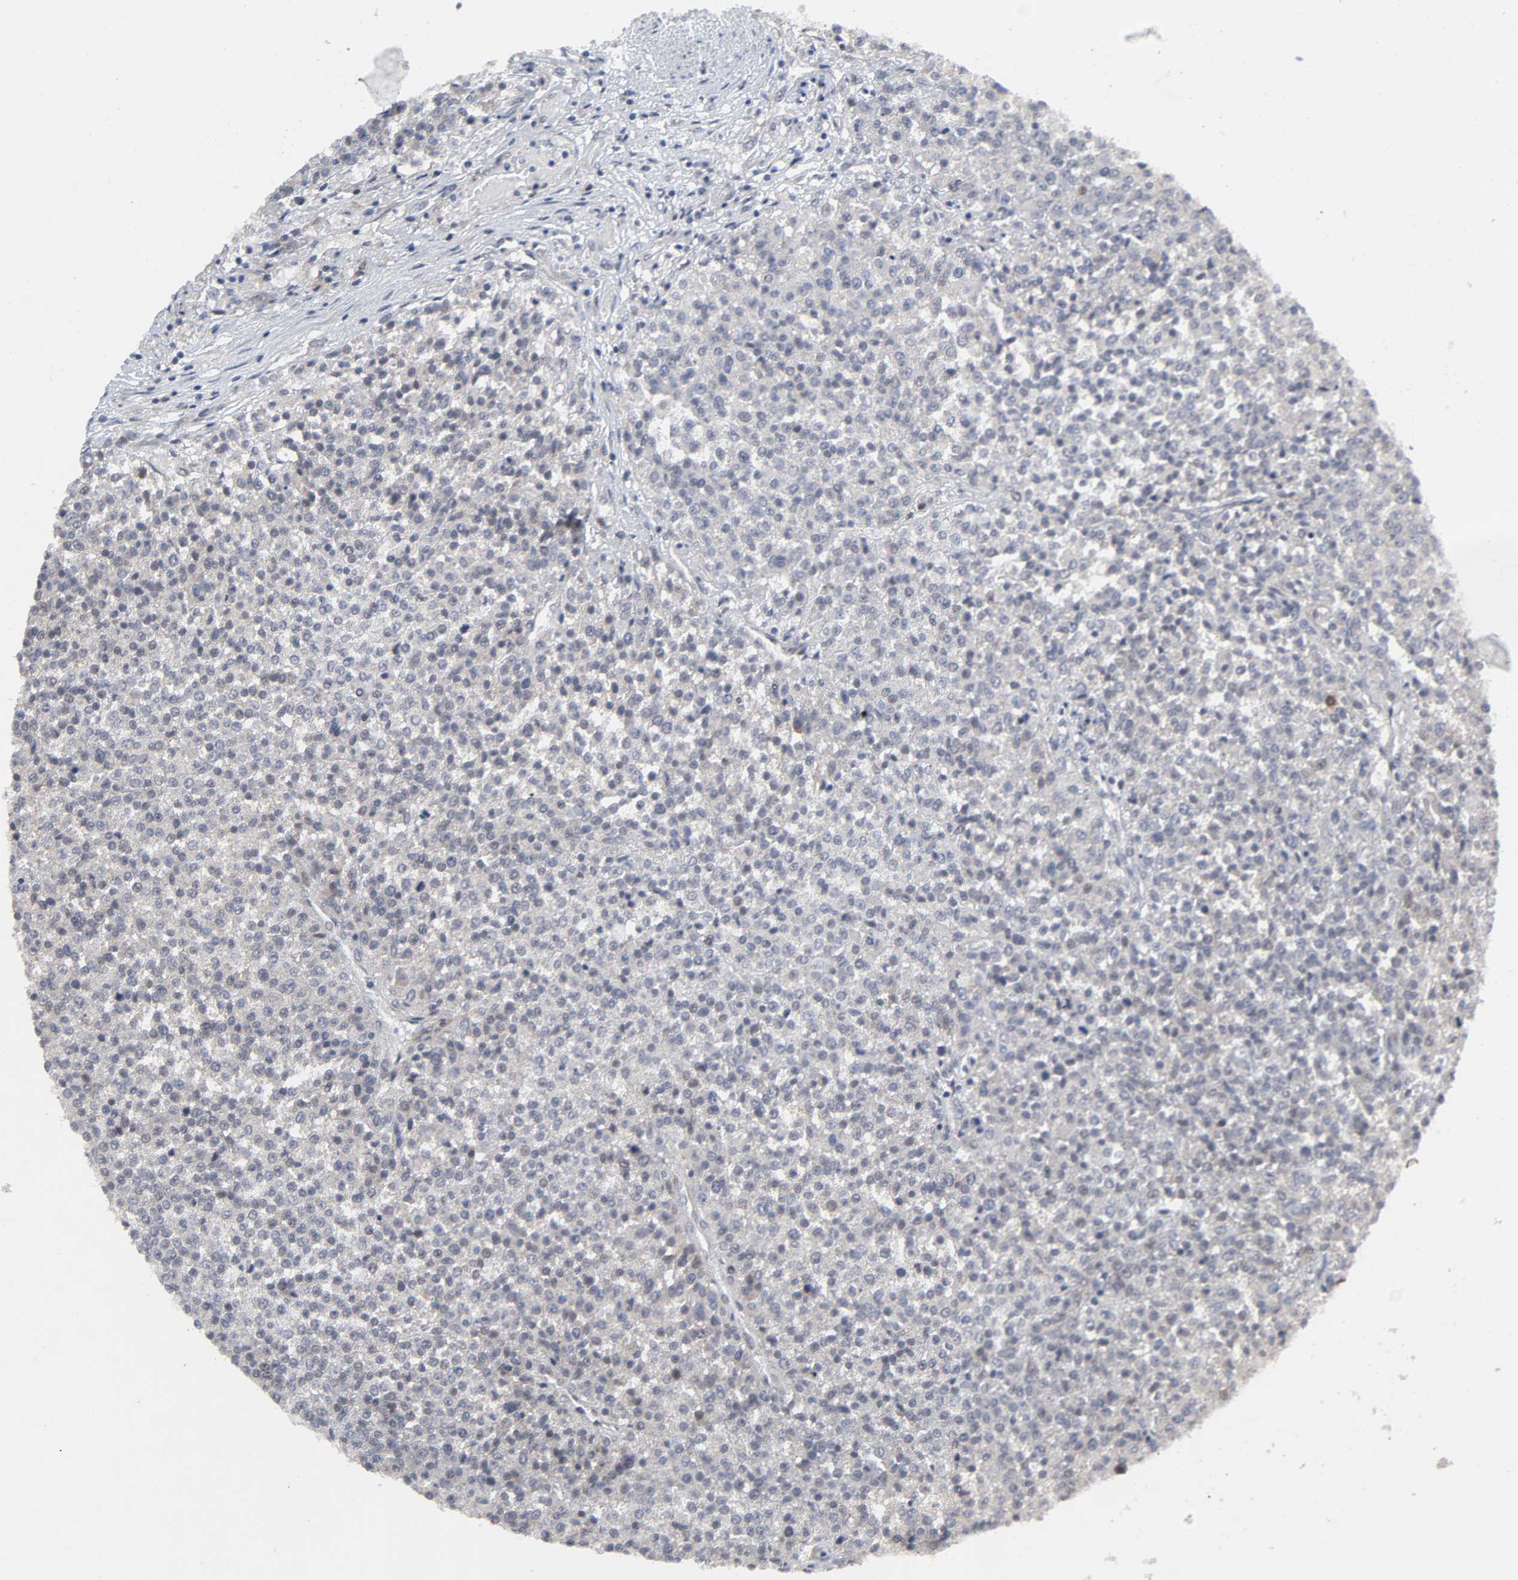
{"staining": {"intensity": "weak", "quantity": "<25%", "location": "nuclear"}, "tissue": "testis cancer", "cell_type": "Tumor cells", "image_type": "cancer", "snomed": [{"axis": "morphology", "description": "Seminoma, NOS"}, {"axis": "topography", "description": "Testis"}], "caption": "This micrograph is of testis cancer (seminoma) stained with immunohistochemistry to label a protein in brown with the nuclei are counter-stained blue. There is no positivity in tumor cells.", "gene": "ZKSCAN8", "patient": {"sex": "male", "age": 59}}